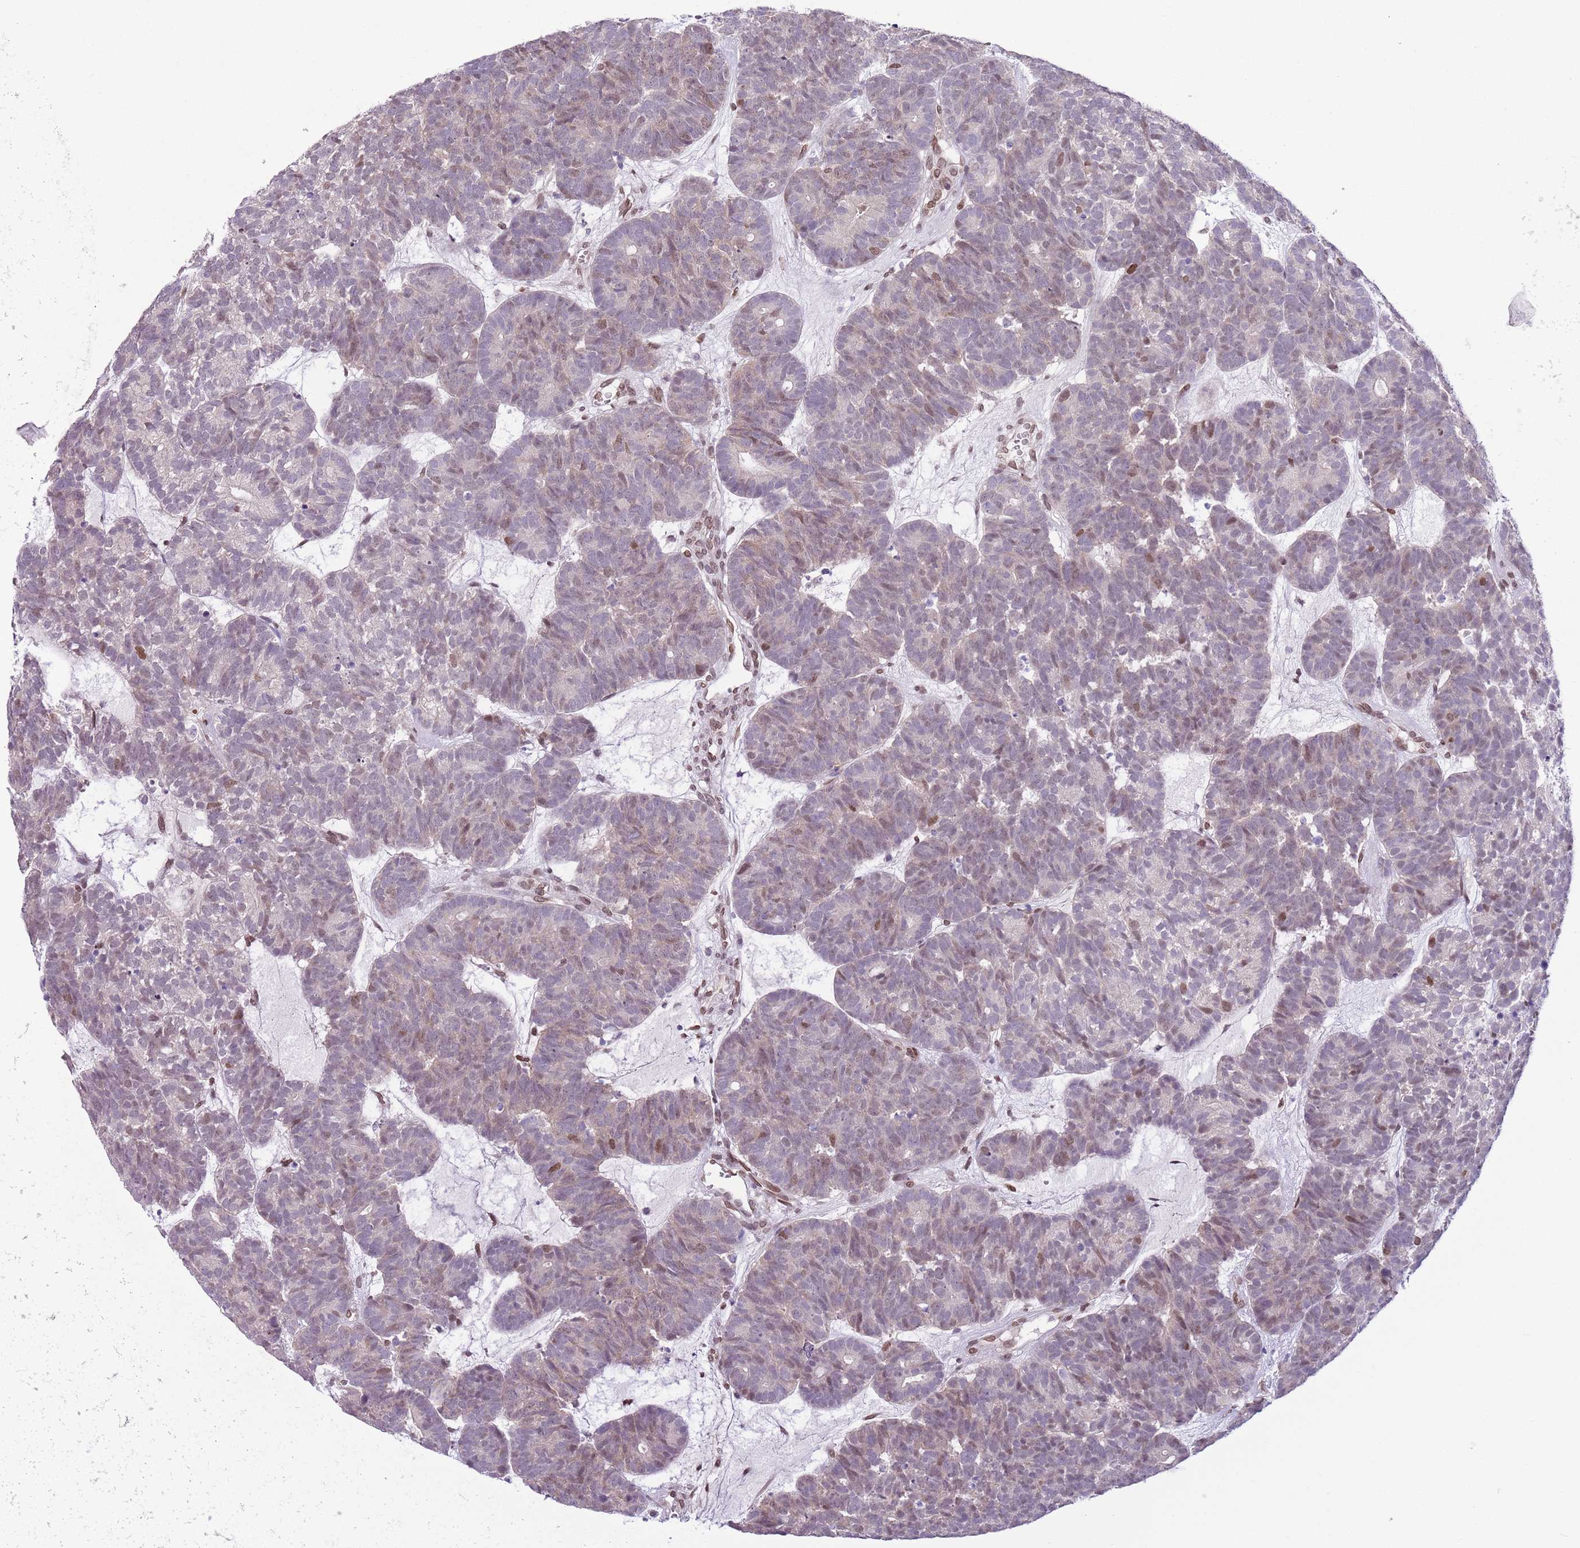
{"staining": {"intensity": "moderate", "quantity": "25%-75%", "location": "cytoplasmic/membranous,nuclear"}, "tissue": "head and neck cancer", "cell_type": "Tumor cells", "image_type": "cancer", "snomed": [{"axis": "morphology", "description": "Adenocarcinoma, NOS"}, {"axis": "topography", "description": "Head-Neck"}], "caption": "Protein staining demonstrates moderate cytoplasmic/membranous and nuclear positivity in about 25%-75% of tumor cells in adenocarcinoma (head and neck). Immunohistochemistry stains the protein in brown and the nuclei are stained blue.", "gene": "ZGLP1", "patient": {"sex": "female", "age": 81}}